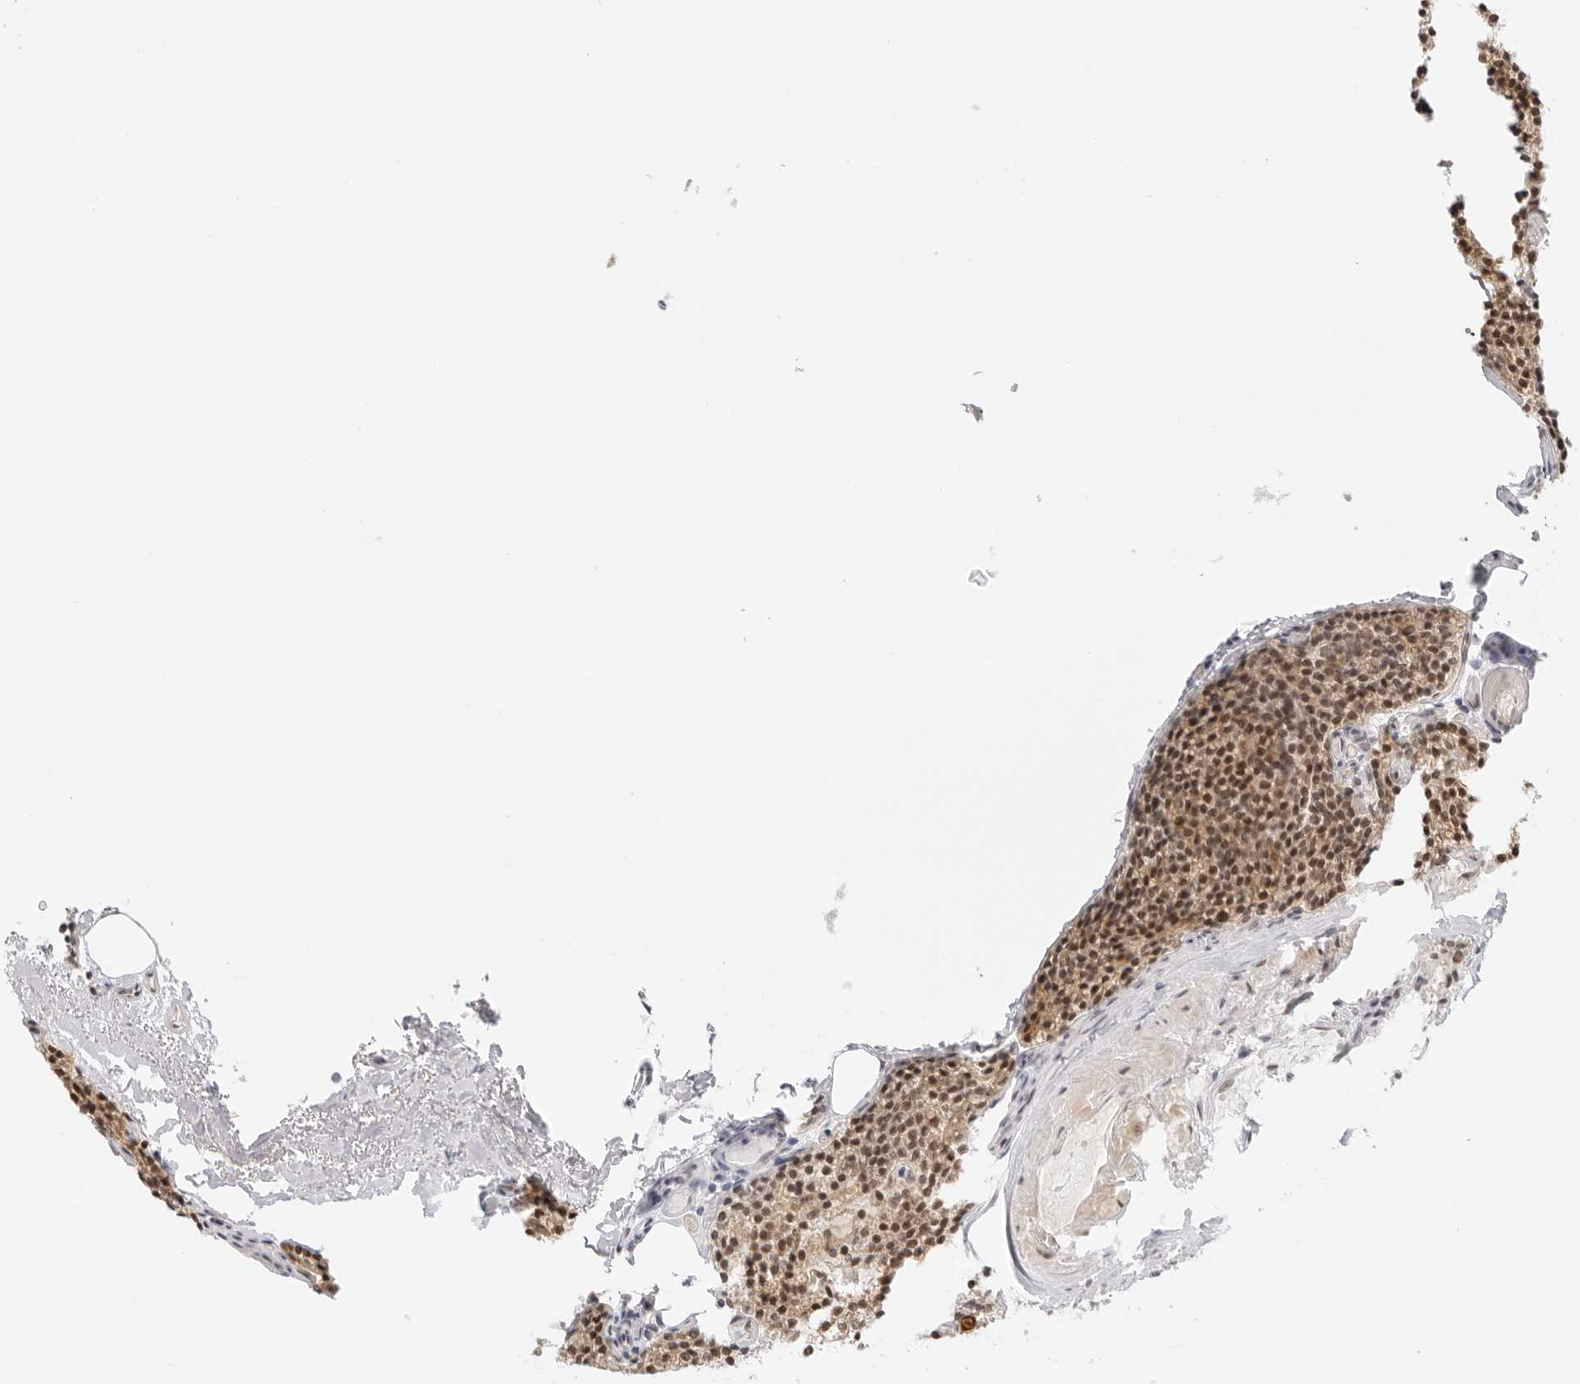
{"staining": {"intensity": "moderate", "quantity": ">75%", "location": "cytoplasmic/membranous,nuclear"}, "tissue": "parathyroid gland", "cell_type": "Glandular cells", "image_type": "normal", "snomed": [{"axis": "morphology", "description": "Normal tissue, NOS"}, {"axis": "topography", "description": "Parathyroid gland"}], "caption": "Immunohistochemical staining of unremarkable human parathyroid gland exhibits medium levels of moderate cytoplasmic/membranous,nuclear staining in approximately >75% of glandular cells. Immunohistochemistry stains the protein in brown and the nuclei are stained blue.", "gene": "MED18", "patient": {"sex": "female", "age": 71}}